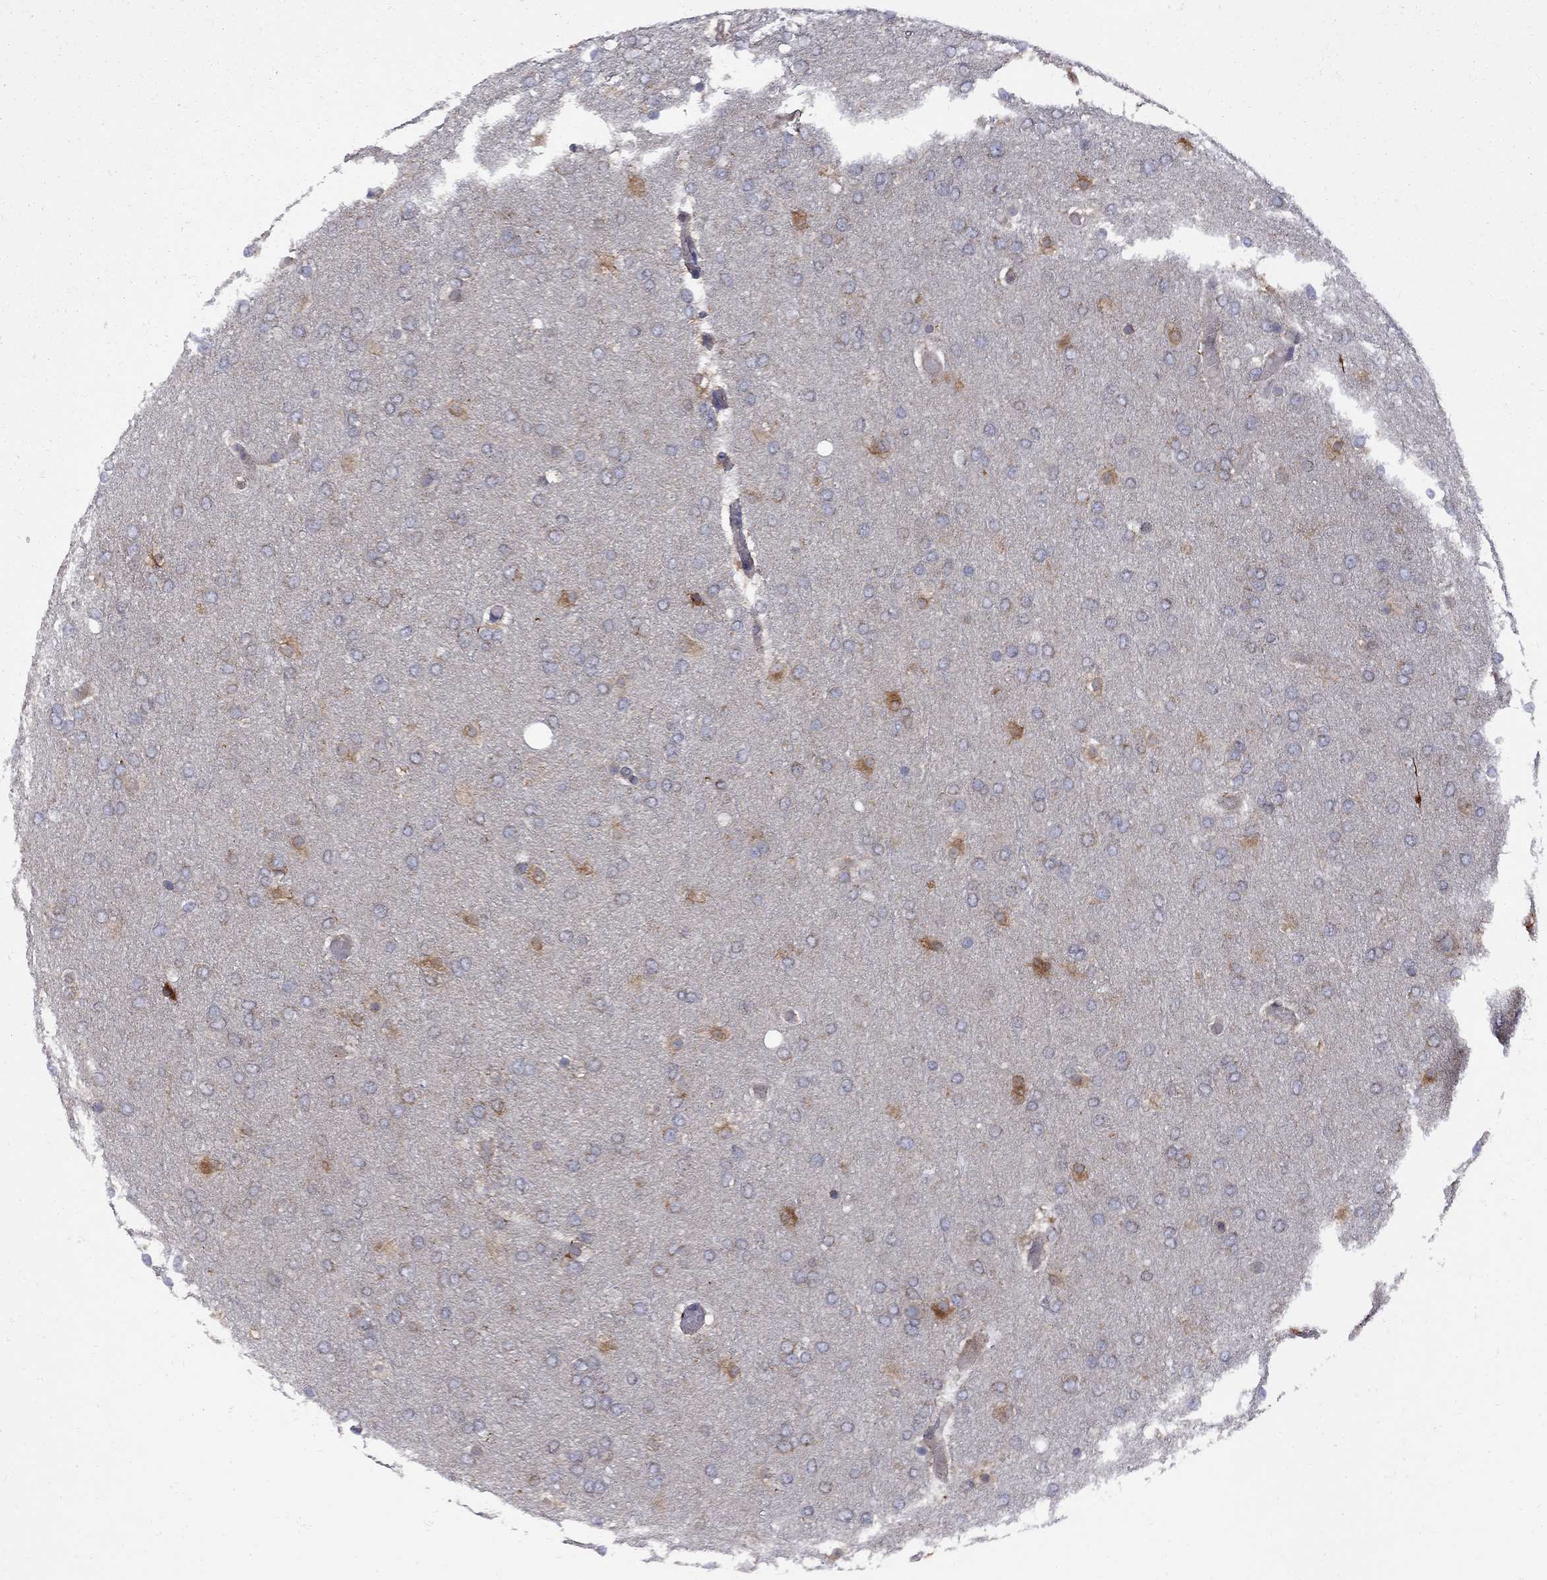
{"staining": {"intensity": "moderate", "quantity": "<25%", "location": "cytoplasmic/membranous"}, "tissue": "glioma", "cell_type": "Tumor cells", "image_type": "cancer", "snomed": [{"axis": "morphology", "description": "Glioma, malignant, High grade"}, {"axis": "topography", "description": "Brain"}], "caption": "Human glioma stained with a brown dye shows moderate cytoplasmic/membranous positive staining in about <25% of tumor cells.", "gene": "MTHFR", "patient": {"sex": "female", "age": 61}}